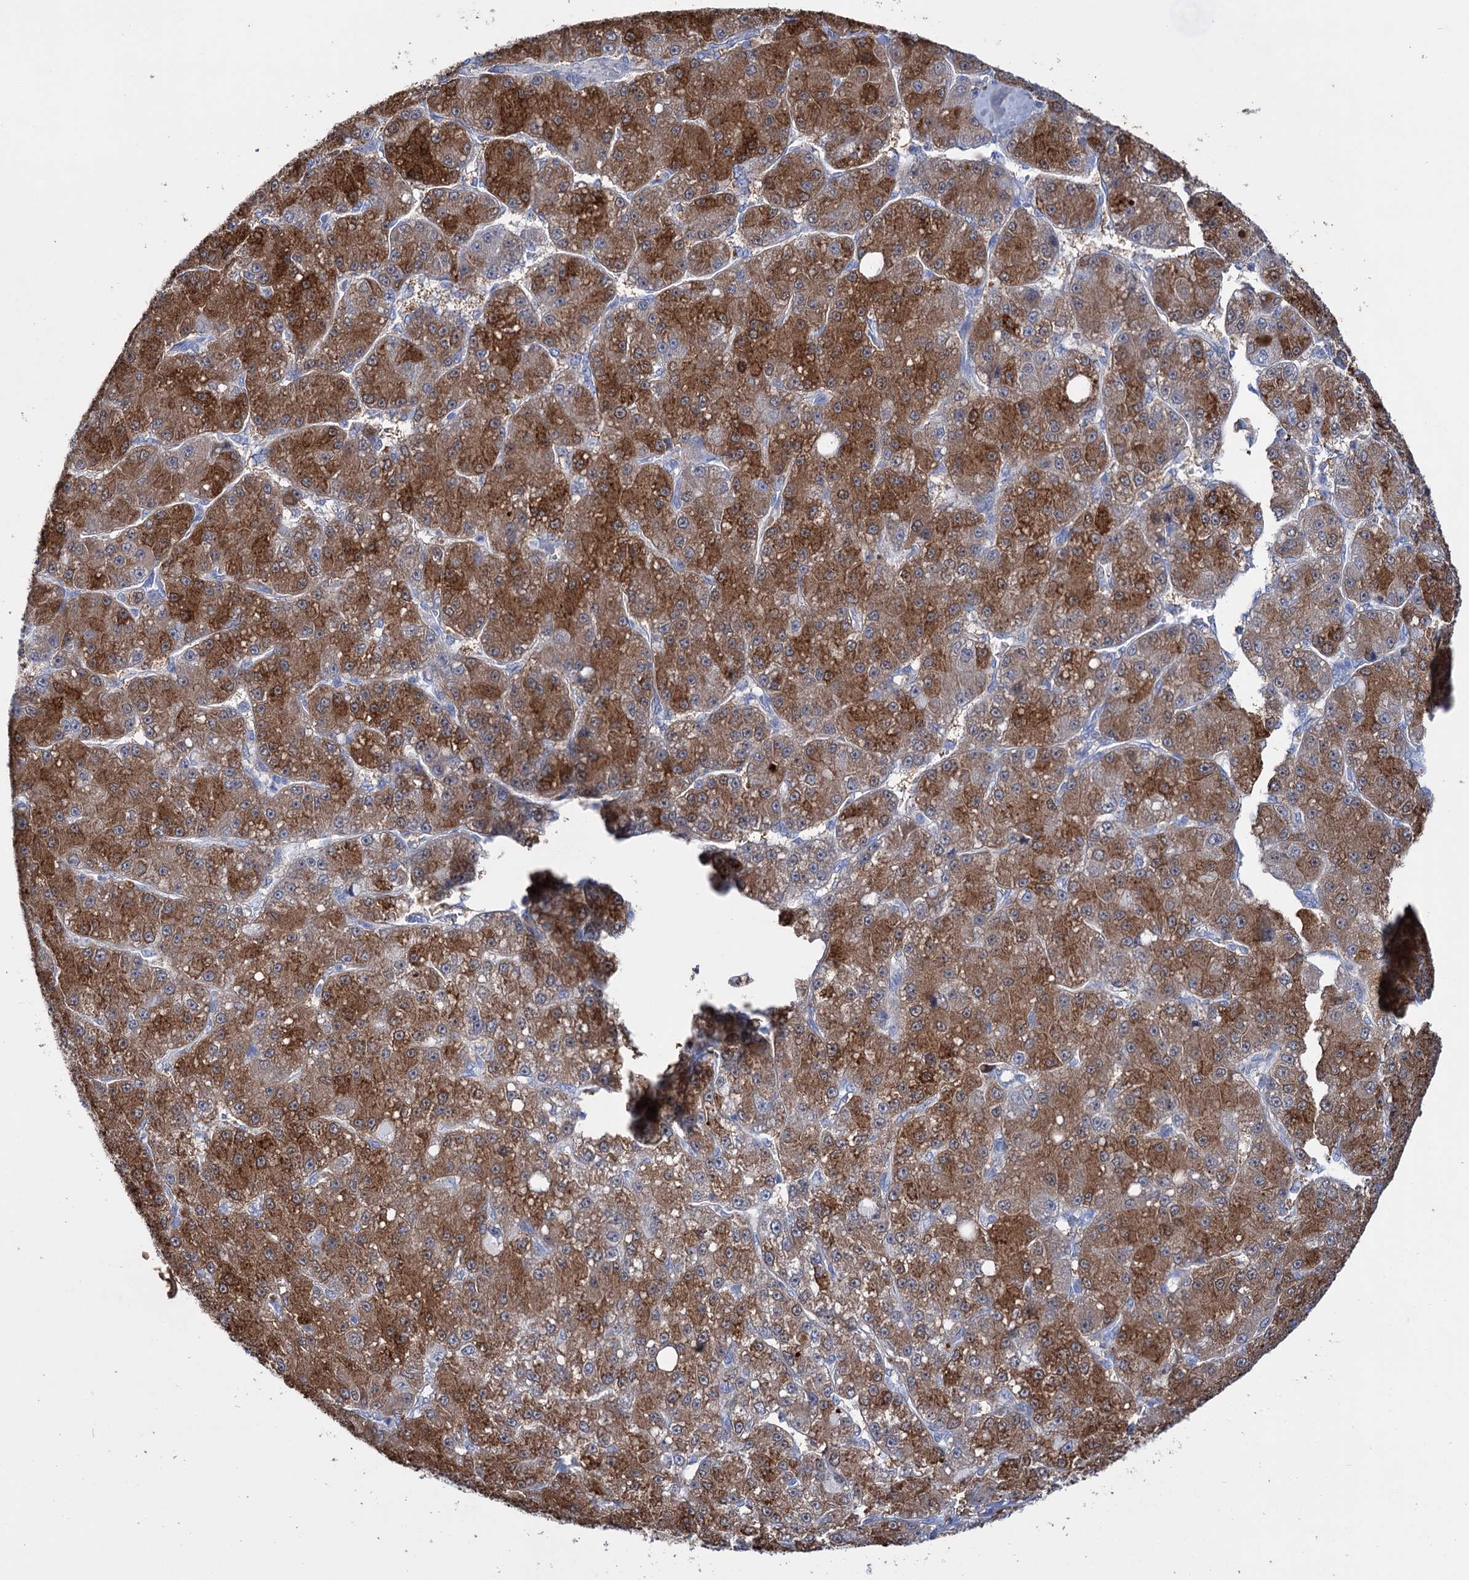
{"staining": {"intensity": "strong", "quantity": ">75%", "location": "cytoplasmic/membranous"}, "tissue": "liver cancer", "cell_type": "Tumor cells", "image_type": "cancer", "snomed": [{"axis": "morphology", "description": "Carcinoma, Hepatocellular, NOS"}, {"axis": "topography", "description": "Liver"}], "caption": "A micrograph showing strong cytoplasmic/membranous positivity in about >75% of tumor cells in hepatocellular carcinoma (liver), as visualized by brown immunohistochemical staining.", "gene": "LYZL4", "patient": {"sex": "male", "age": 67}}